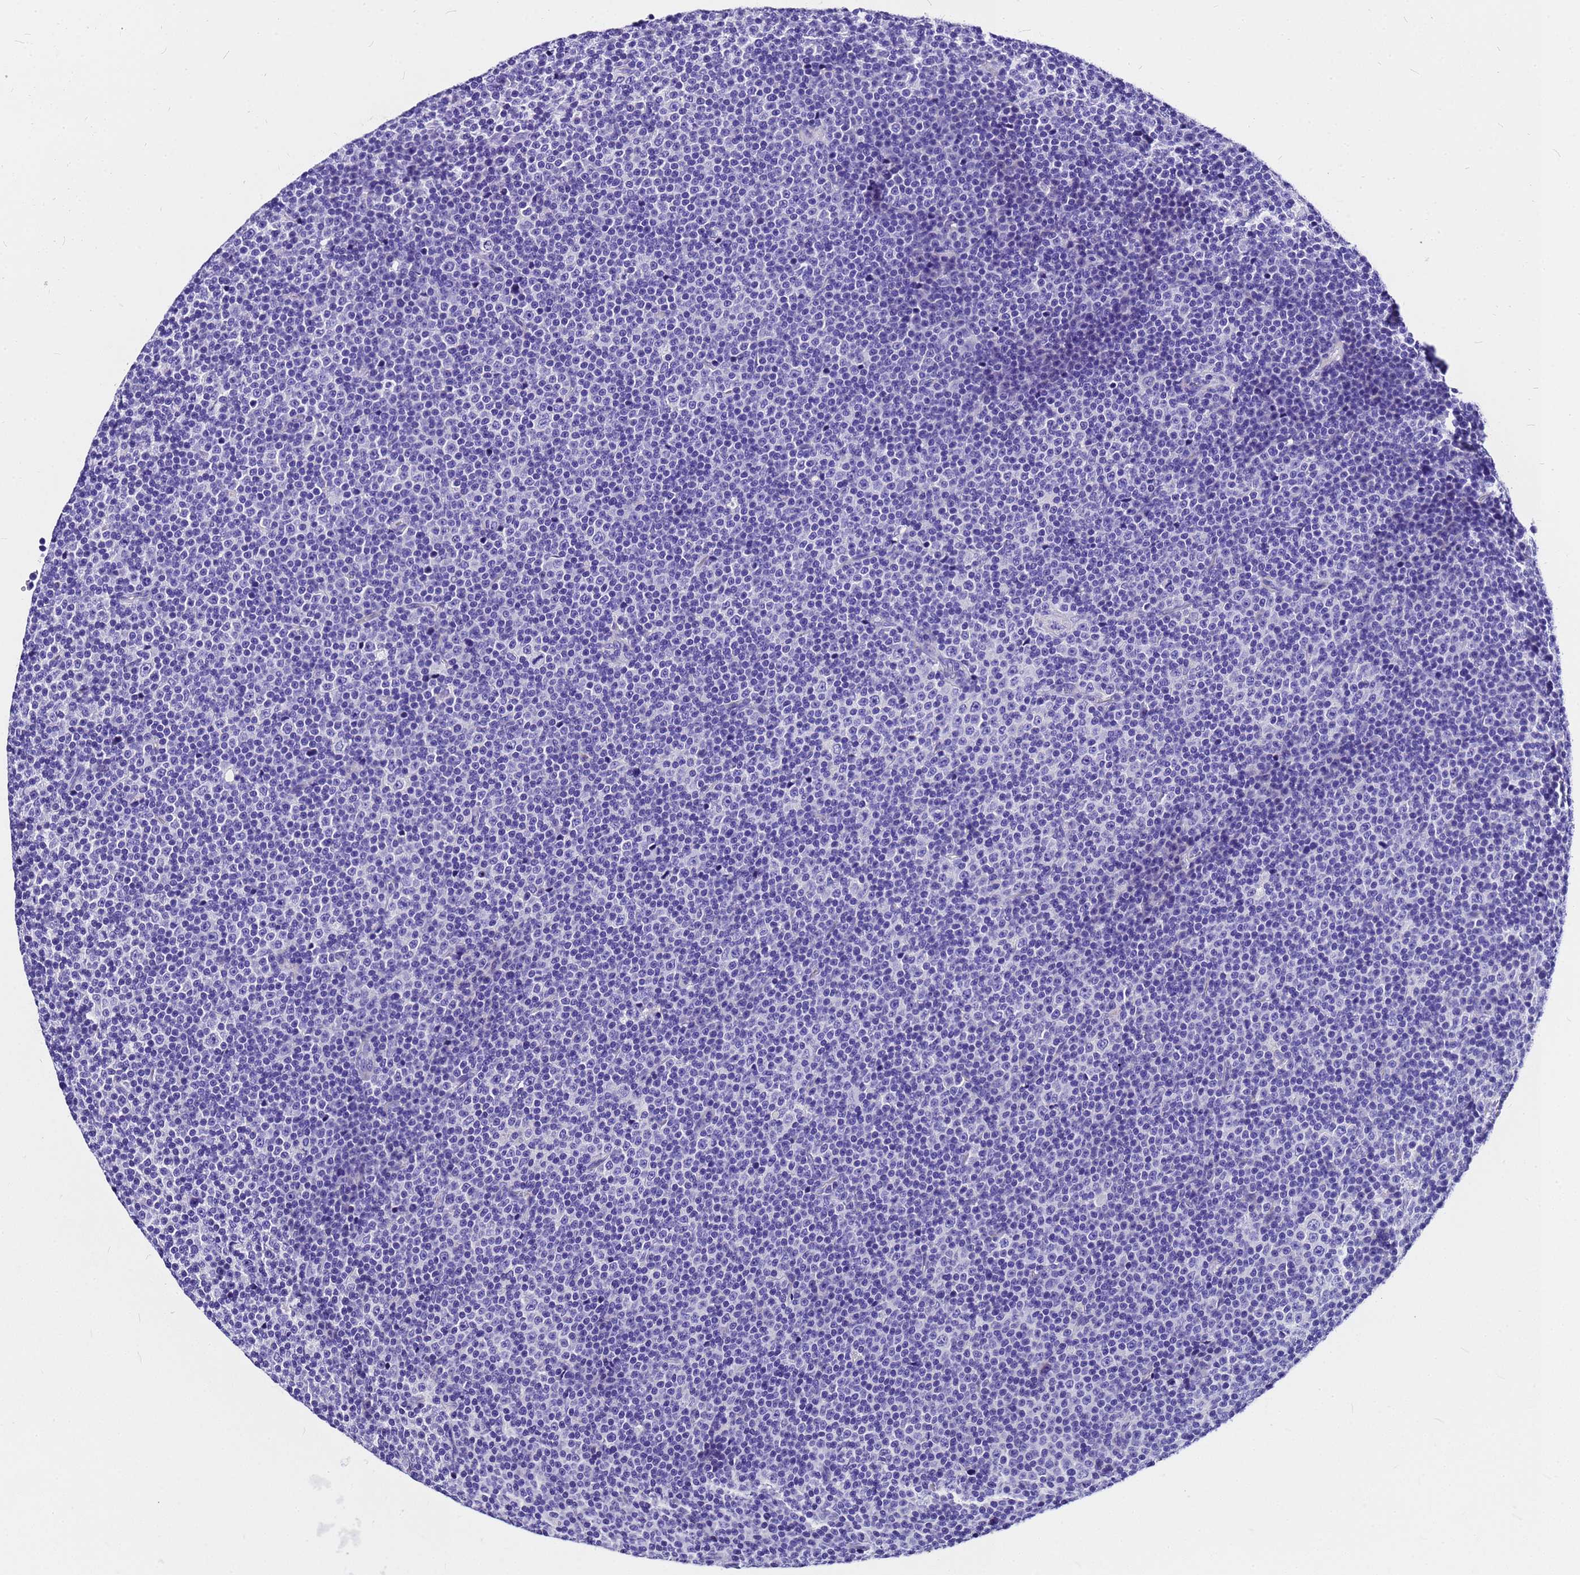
{"staining": {"intensity": "negative", "quantity": "none", "location": "none"}, "tissue": "lymphoma", "cell_type": "Tumor cells", "image_type": "cancer", "snomed": [{"axis": "morphology", "description": "Malignant lymphoma, non-Hodgkin's type, Low grade"}, {"axis": "topography", "description": "Lymph node"}], "caption": "Histopathology image shows no significant protein expression in tumor cells of malignant lymphoma, non-Hodgkin's type (low-grade).", "gene": "HERC4", "patient": {"sex": "female", "age": 67}}